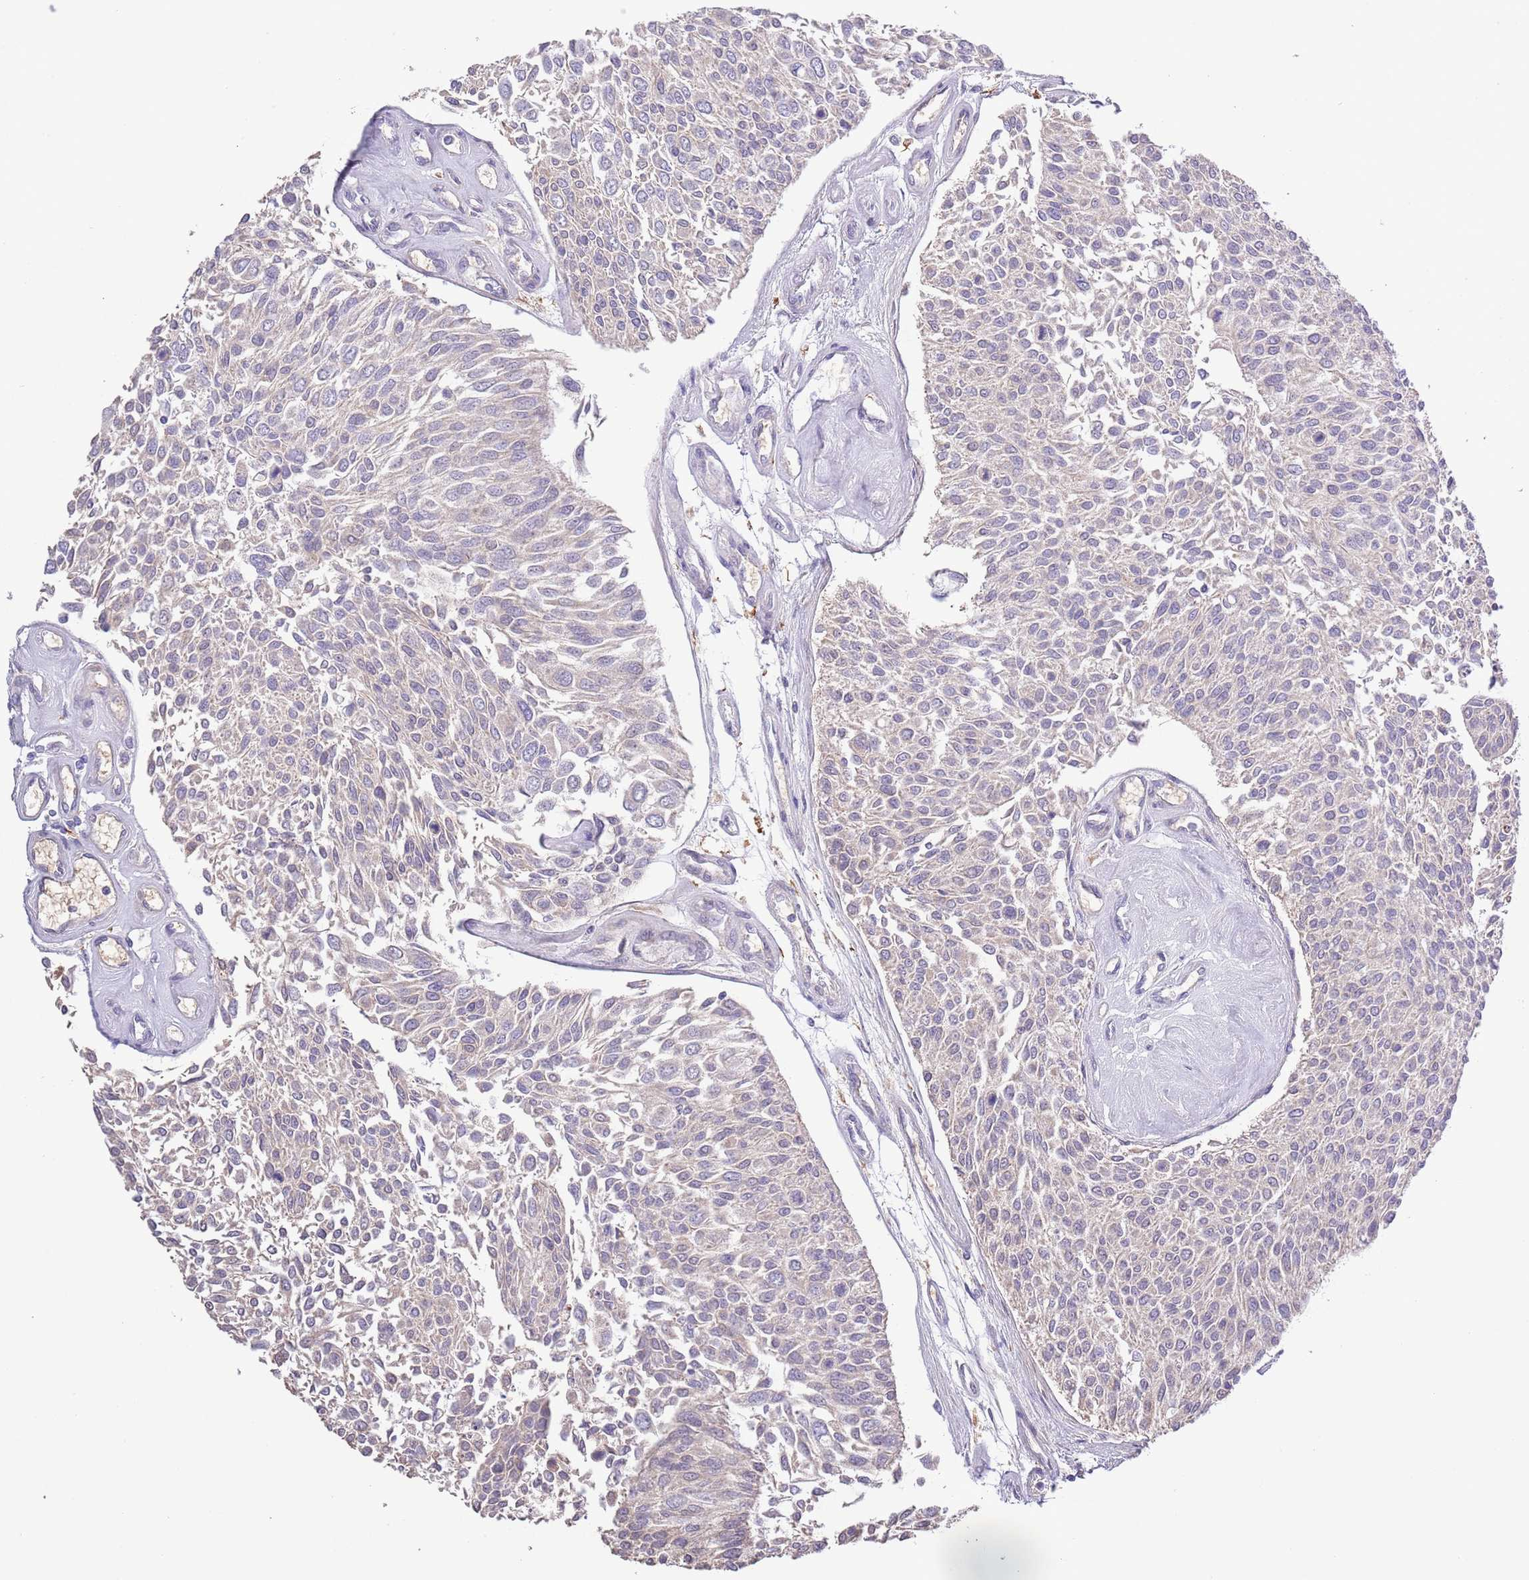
{"staining": {"intensity": "negative", "quantity": "none", "location": "none"}, "tissue": "urothelial cancer", "cell_type": "Tumor cells", "image_type": "cancer", "snomed": [{"axis": "morphology", "description": "Urothelial carcinoma, NOS"}, {"axis": "topography", "description": "Urinary bladder"}], "caption": "An immunohistochemistry image of transitional cell carcinoma is shown. There is no staining in tumor cells of transitional cell carcinoma.", "gene": "LIPJ", "patient": {"sex": "male", "age": 55}}